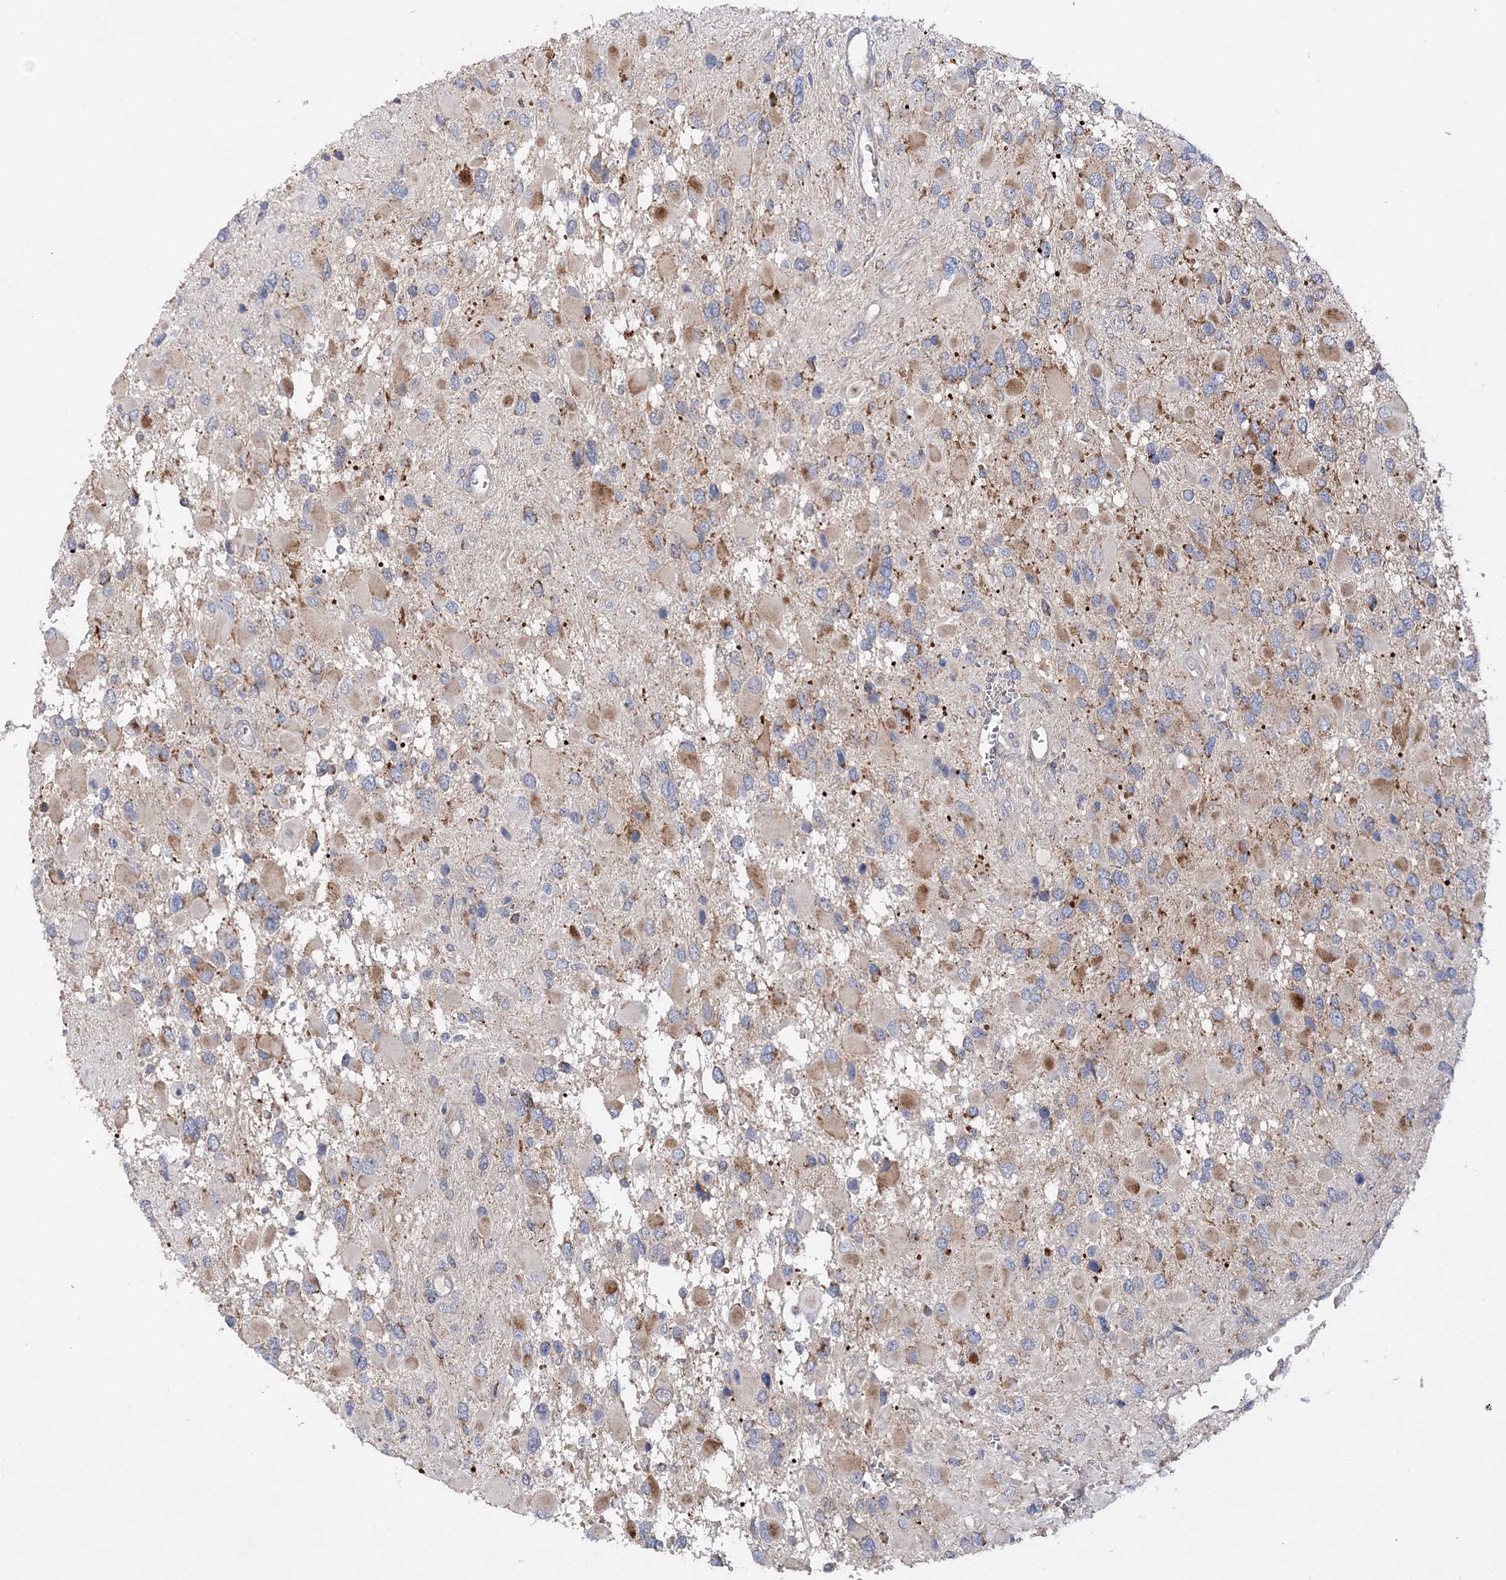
{"staining": {"intensity": "moderate", "quantity": "<25%", "location": "cytoplasmic/membranous"}, "tissue": "glioma", "cell_type": "Tumor cells", "image_type": "cancer", "snomed": [{"axis": "morphology", "description": "Glioma, malignant, High grade"}, {"axis": "topography", "description": "Brain"}], "caption": "Malignant glioma (high-grade) was stained to show a protein in brown. There is low levels of moderate cytoplasmic/membranous expression in approximately <25% of tumor cells.", "gene": "TRAPPC13", "patient": {"sex": "male", "age": 53}}